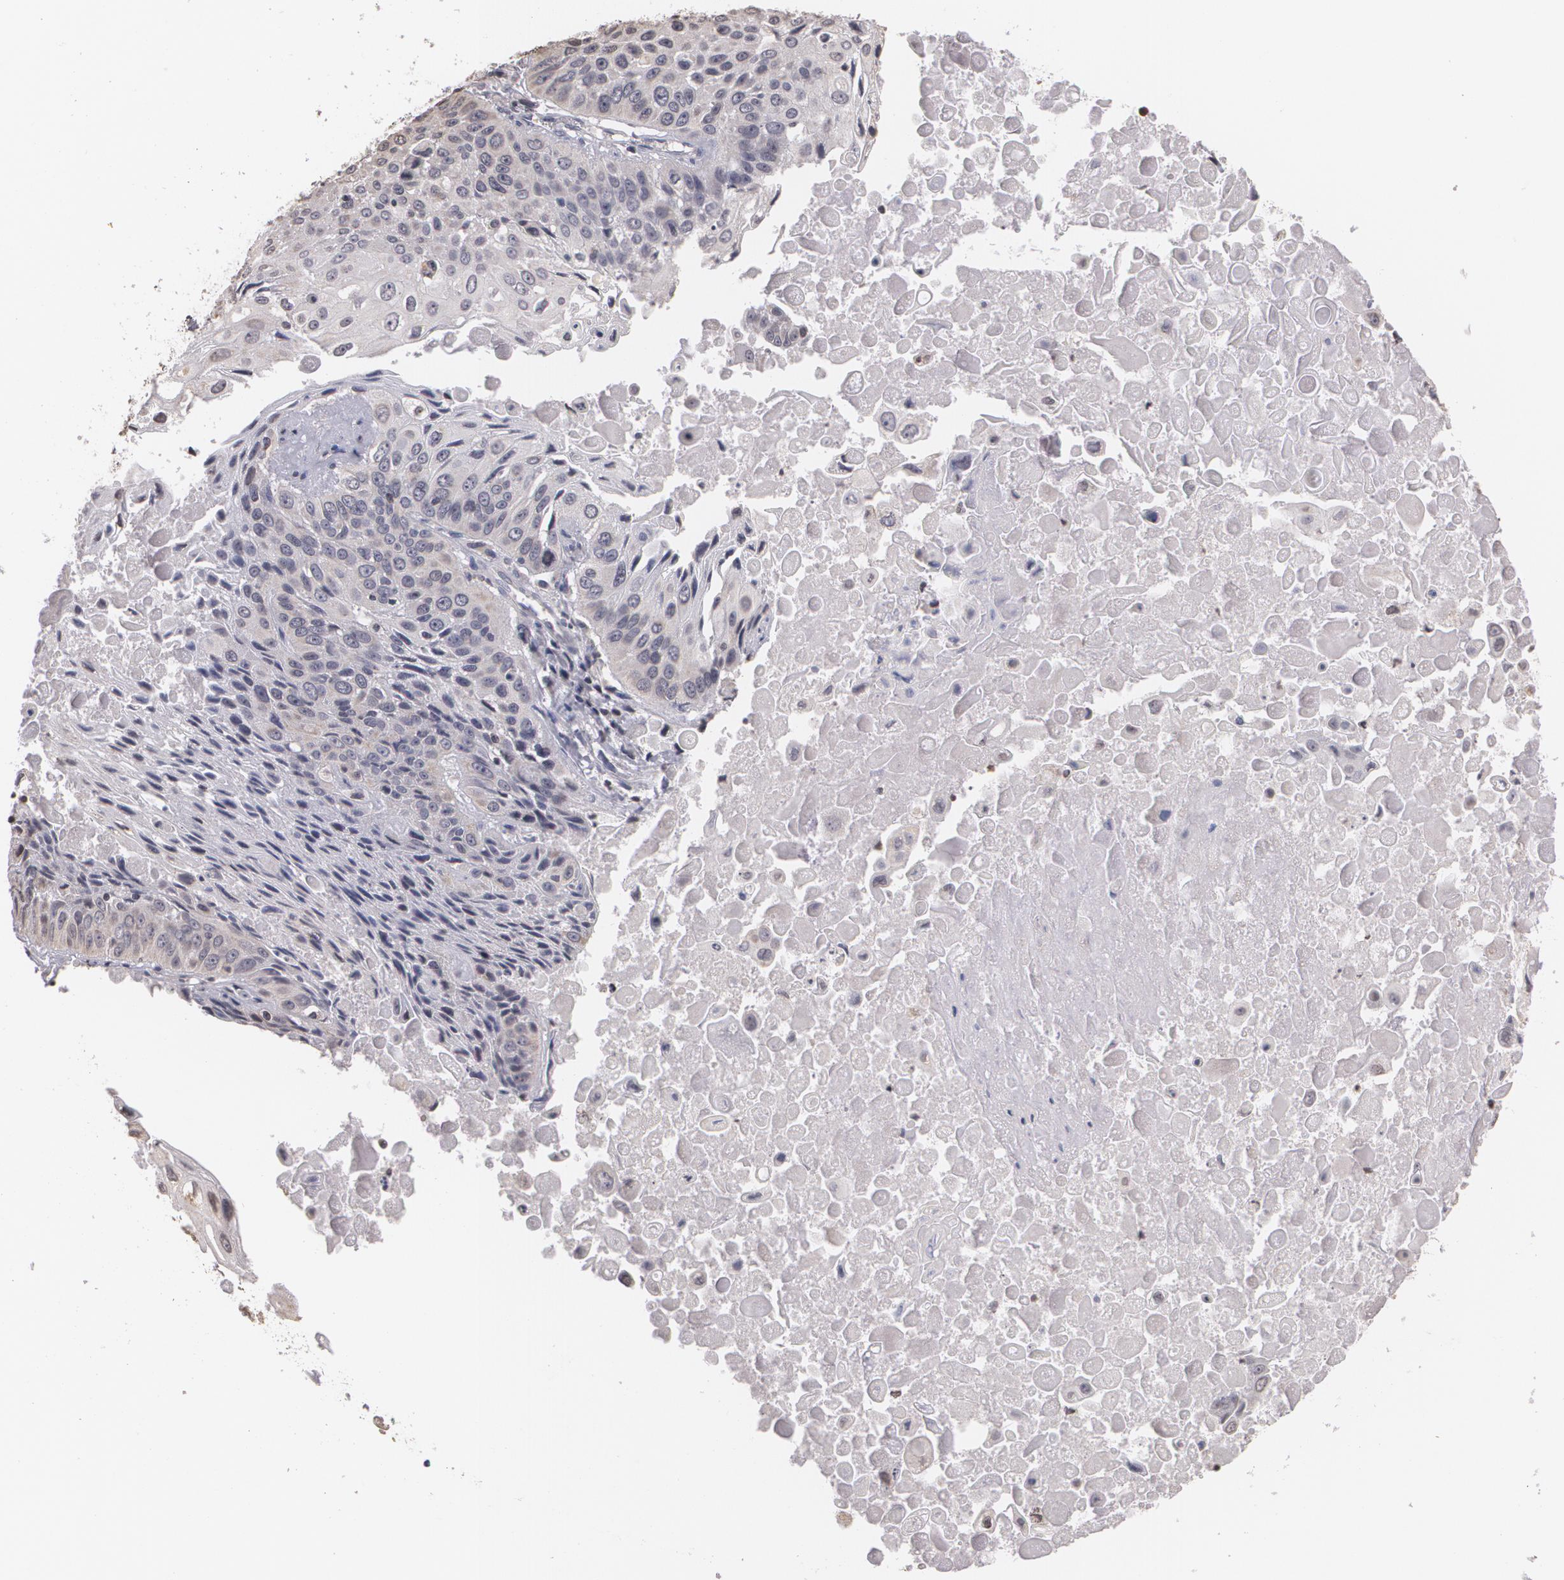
{"staining": {"intensity": "negative", "quantity": "none", "location": "none"}, "tissue": "lung cancer", "cell_type": "Tumor cells", "image_type": "cancer", "snomed": [{"axis": "morphology", "description": "Adenocarcinoma, NOS"}, {"axis": "topography", "description": "Lung"}], "caption": "A photomicrograph of lung cancer (adenocarcinoma) stained for a protein displays no brown staining in tumor cells.", "gene": "THRB", "patient": {"sex": "male", "age": 60}}